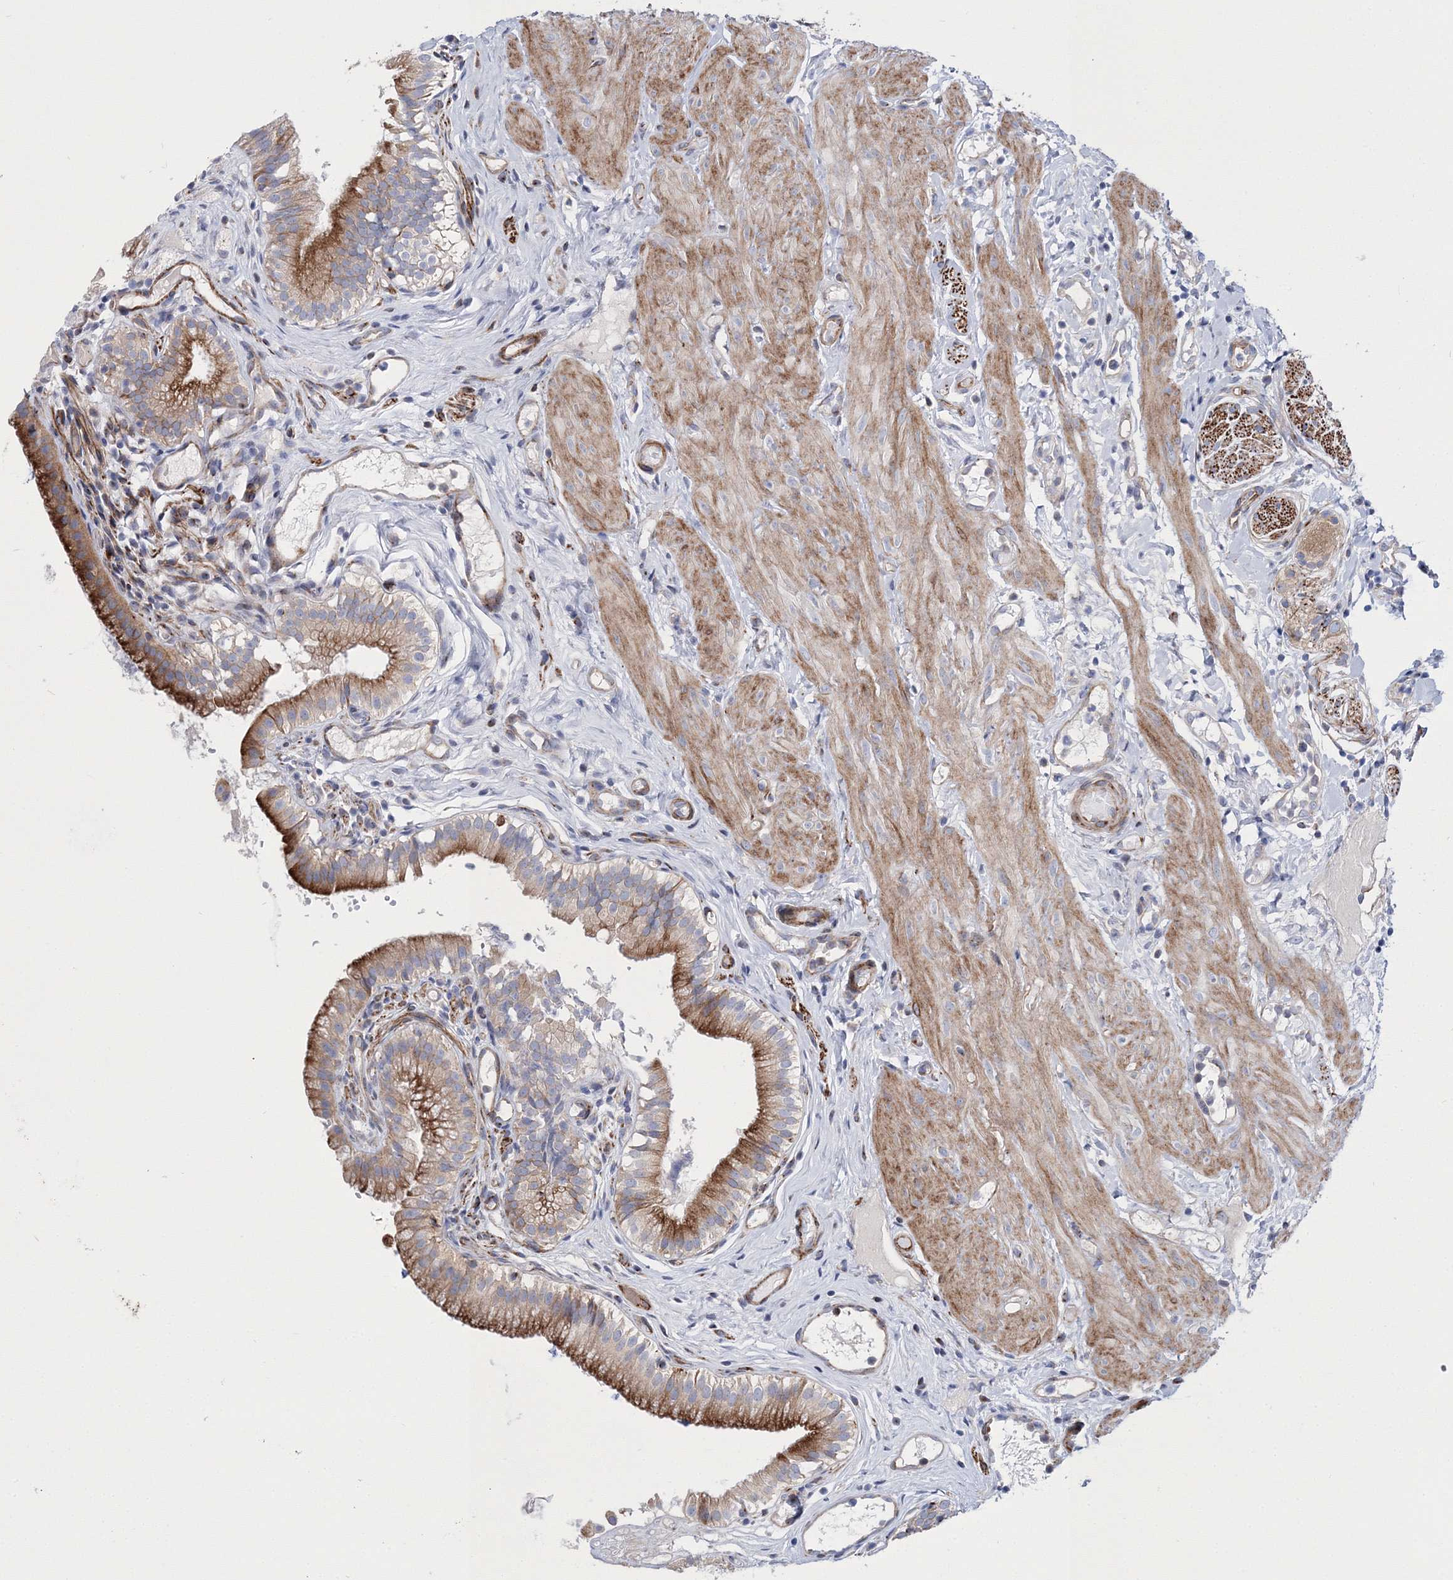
{"staining": {"intensity": "moderate", "quantity": "25%-75%", "location": "cytoplasmic/membranous"}, "tissue": "gallbladder", "cell_type": "Glandular cells", "image_type": "normal", "snomed": [{"axis": "morphology", "description": "Normal tissue, NOS"}, {"axis": "topography", "description": "Gallbladder"}], "caption": "IHC photomicrograph of normal gallbladder stained for a protein (brown), which displays medium levels of moderate cytoplasmic/membranous staining in approximately 25%-75% of glandular cells.", "gene": "ARHGAP32", "patient": {"sex": "female", "age": 26}}